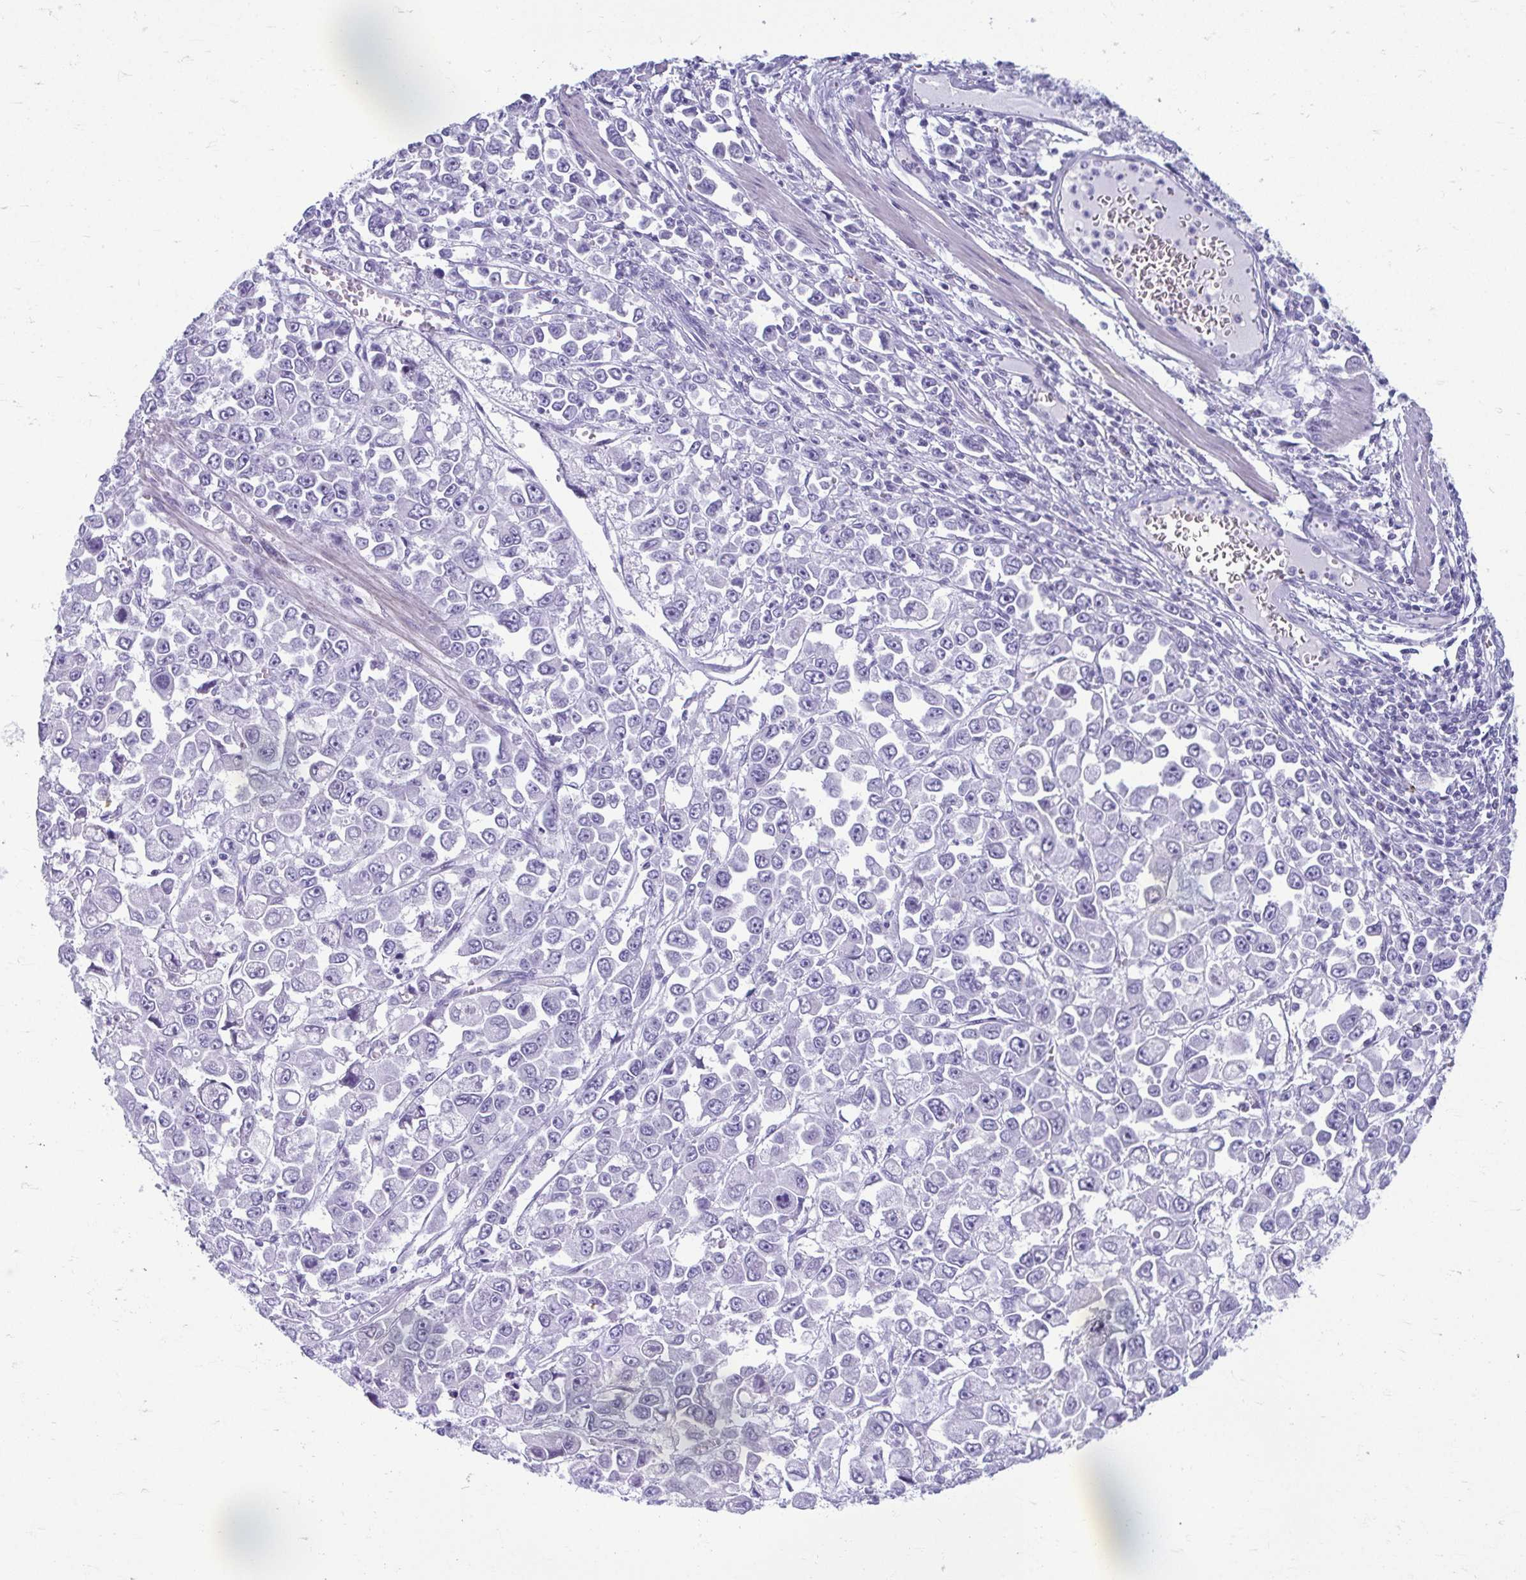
{"staining": {"intensity": "negative", "quantity": "none", "location": "none"}, "tissue": "stomach cancer", "cell_type": "Tumor cells", "image_type": "cancer", "snomed": [{"axis": "morphology", "description": "Adenocarcinoma, NOS"}, {"axis": "topography", "description": "Stomach, upper"}], "caption": "Stomach cancer was stained to show a protein in brown. There is no significant positivity in tumor cells. (Brightfield microscopy of DAB (3,3'-diaminobenzidine) IHC at high magnification).", "gene": "TCEAL3", "patient": {"sex": "male", "age": 70}}